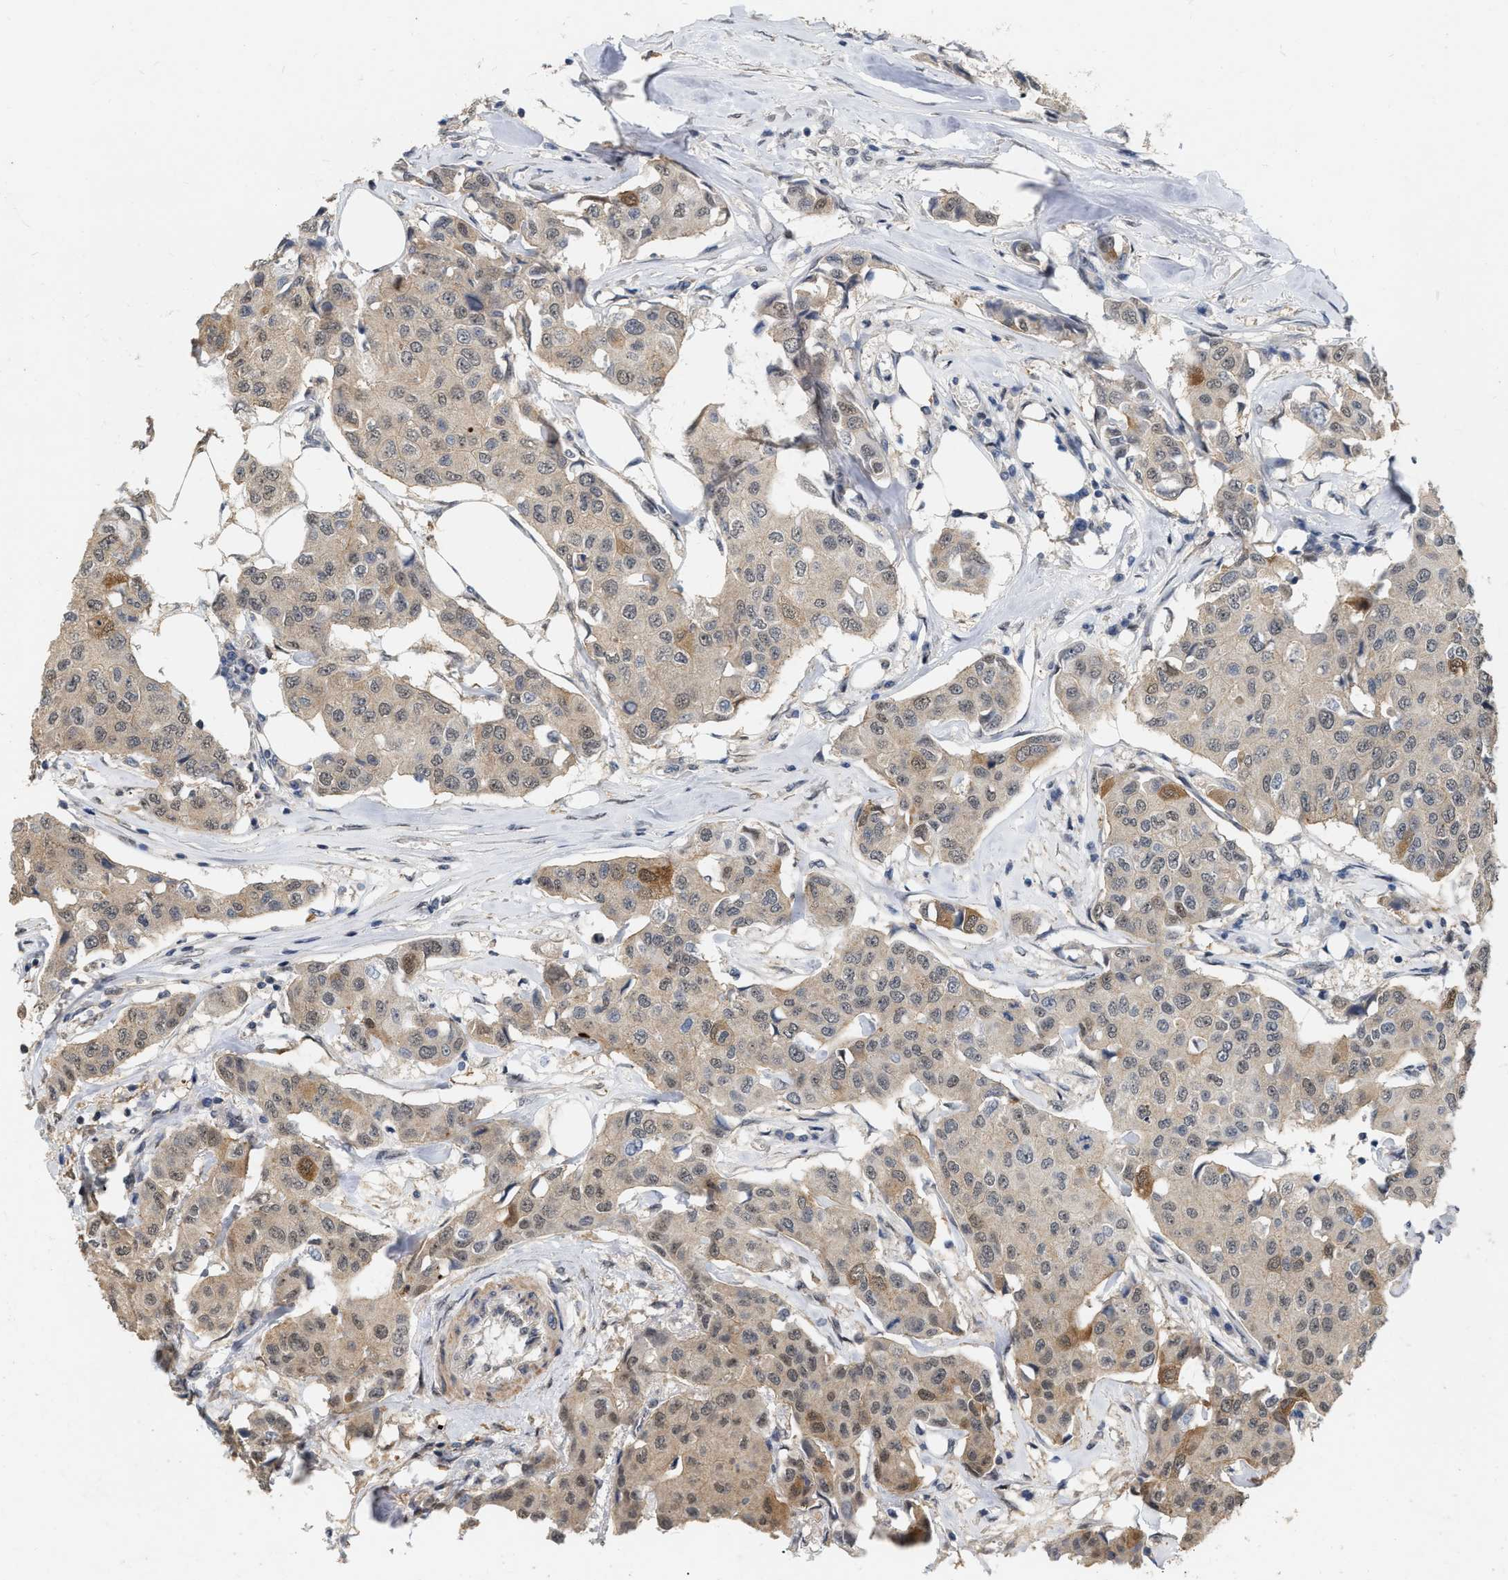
{"staining": {"intensity": "weak", "quantity": "25%-75%", "location": "cytoplasmic/membranous,nuclear"}, "tissue": "breast cancer", "cell_type": "Tumor cells", "image_type": "cancer", "snomed": [{"axis": "morphology", "description": "Duct carcinoma"}, {"axis": "topography", "description": "Breast"}], "caption": "The immunohistochemical stain shows weak cytoplasmic/membranous and nuclear positivity in tumor cells of intraductal carcinoma (breast) tissue.", "gene": "RUVBL1", "patient": {"sex": "female", "age": 80}}